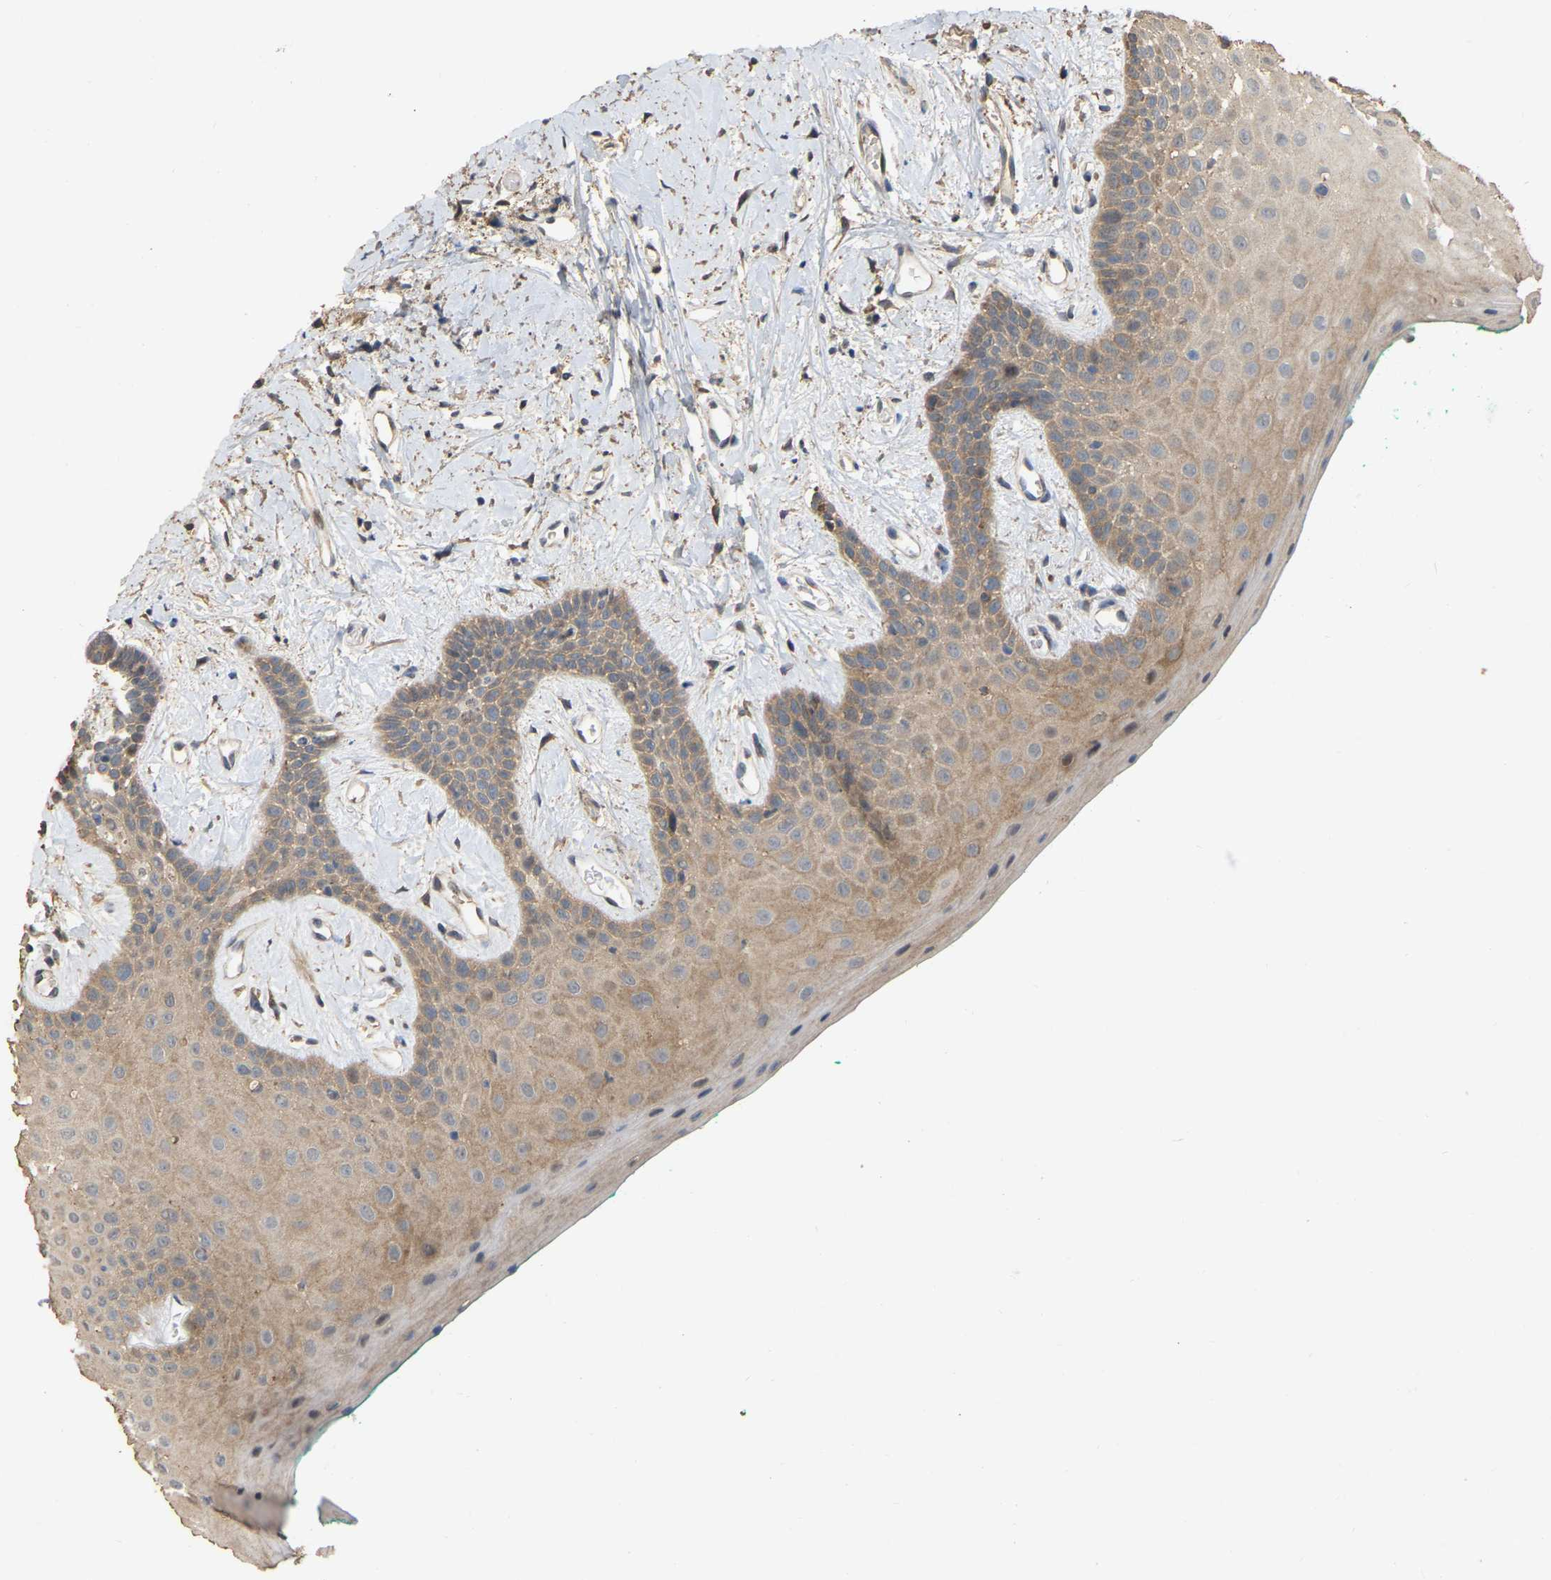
{"staining": {"intensity": "moderate", "quantity": ">75%", "location": "cytoplasmic/membranous"}, "tissue": "oral mucosa", "cell_type": "Squamous epithelial cells", "image_type": "normal", "snomed": [{"axis": "morphology", "description": "Normal tissue, NOS"}, {"axis": "morphology", "description": "Squamous cell carcinoma, NOS"}, {"axis": "topography", "description": "Oral tissue"}, {"axis": "topography", "description": "Salivary gland"}, {"axis": "topography", "description": "Head-Neck"}], "caption": "Approximately >75% of squamous epithelial cells in benign oral mucosa display moderate cytoplasmic/membranous protein expression as visualized by brown immunohistochemical staining.", "gene": "NCS1", "patient": {"sex": "female", "age": 62}}